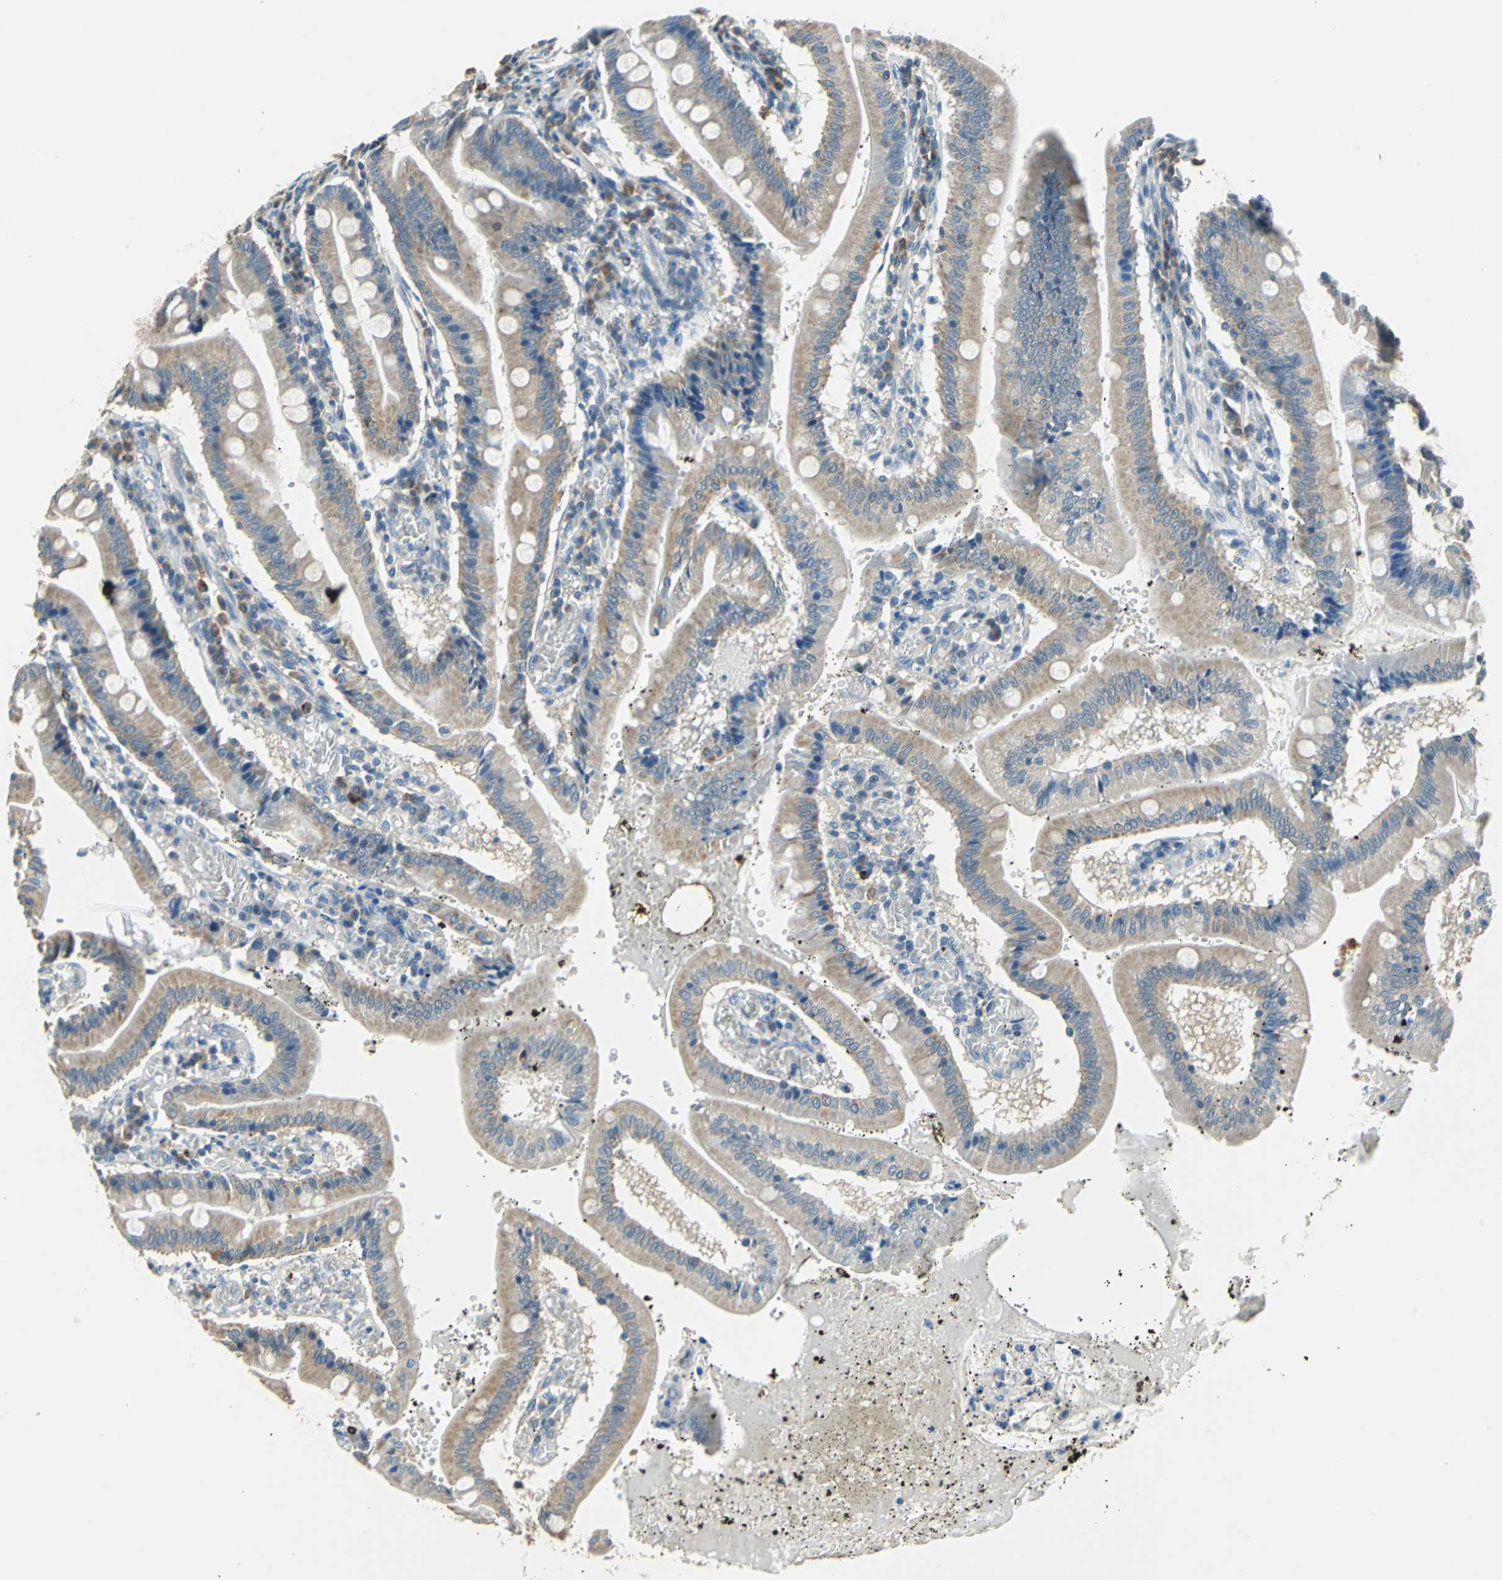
{"staining": {"intensity": "weak", "quantity": "25%-75%", "location": "cytoplasmic/membranous"}, "tissue": "small intestine", "cell_type": "Glandular cells", "image_type": "normal", "snomed": [{"axis": "morphology", "description": "Normal tissue, NOS"}, {"axis": "topography", "description": "Small intestine"}], "caption": "Immunohistochemistry staining of normal small intestine, which exhibits low levels of weak cytoplasmic/membranous staining in approximately 25%-75% of glandular cells indicating weak cytoplasmic/membranous protein positivity. The staining was performed using DAB (3,3'-diaminobenzidine) (brown) for protein detection and nuclei were counterstained in hematoxylin (blue).", "gene": "CPA3", "patient": {"sex": "male", "age": 71}}